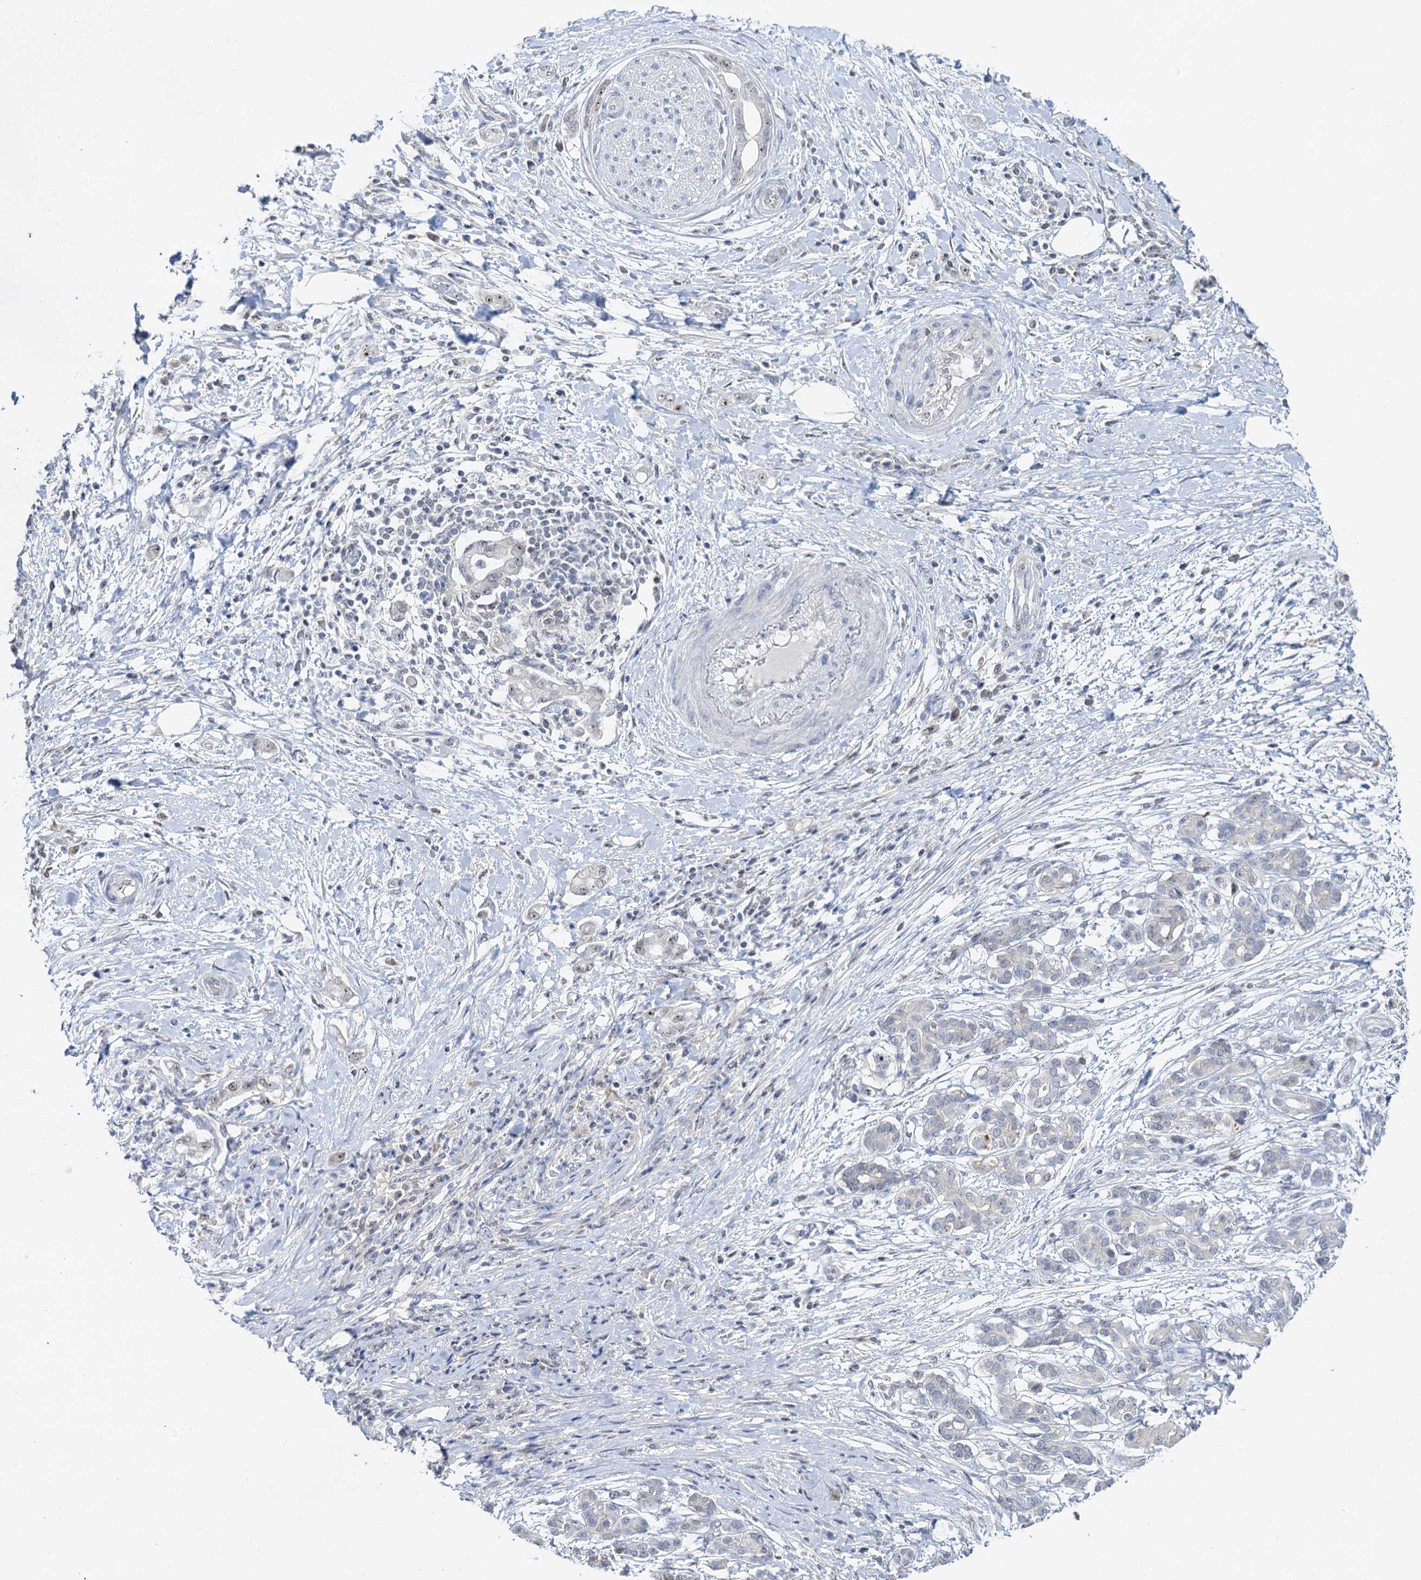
{"staining": {"intensity": "weak", "quantity": "25%-75%", "location": "nuclear"}, "tissue": "pancreatic cancer", "cell_type": "Tumor cells", "image_type": "cancer", "snomed": [{"axis": "morphology", "description": "Adenocarcinoma, NOS"}, {"axis": "topography", "description": "Pancreas"}], "caption": "Pancreatic cancer (adenocarcinoma) was stained to show a protein in brown. There is low levels of weak nuclear expression in about 25%-75% of tumor cells.", "gene": "NOP2", "patient": {"sex": "female", "age": 55}}